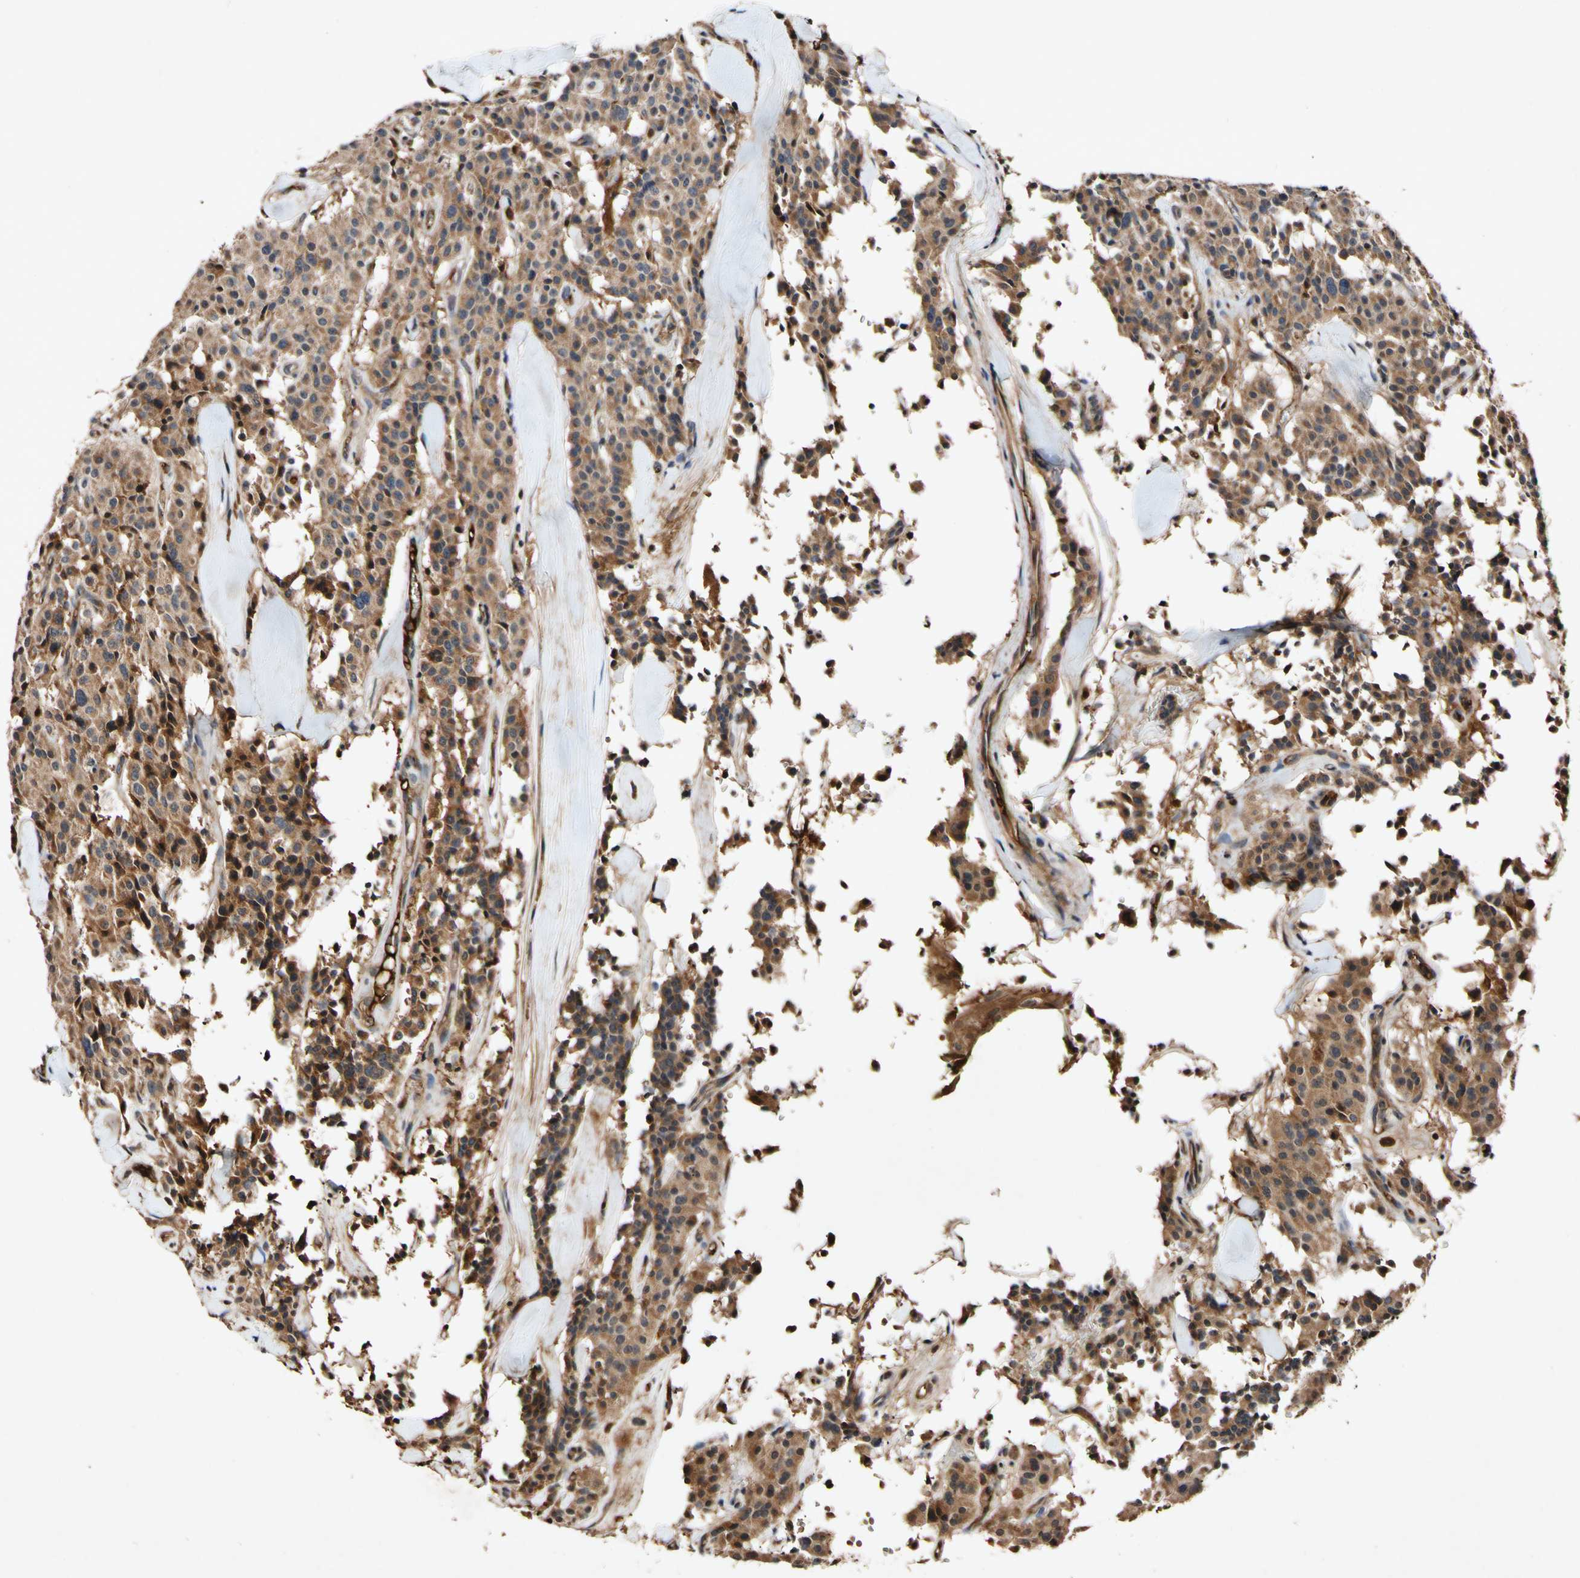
{"staining": {"intensity": "moderate", "quantity": ">75%", "location": "cytoplasmic/membranous"}, "tissue": "carcinoid", "cell_type": "Tumor cells", "image_type": "cancer", "snomed": [{"axis": "morphology", "description": "Carcinoid, malignant, NOS"}, {"axis": "topography", "description": "Lung"}], "caption": "A high-resolution histopathology image shows immunohistochemistry staining of malignant carcinoid, which displays moderate cytoplasmic/membranous expression in about >75% of tumor cells. The staining was performed using DAB (3,3'-diaminobenzidine), with brown indicating positive protein expression. Nuclei are stained blue with hematoxylin.", "gene": "PLAT", "patient": {"sex": "male", "age": 30}}